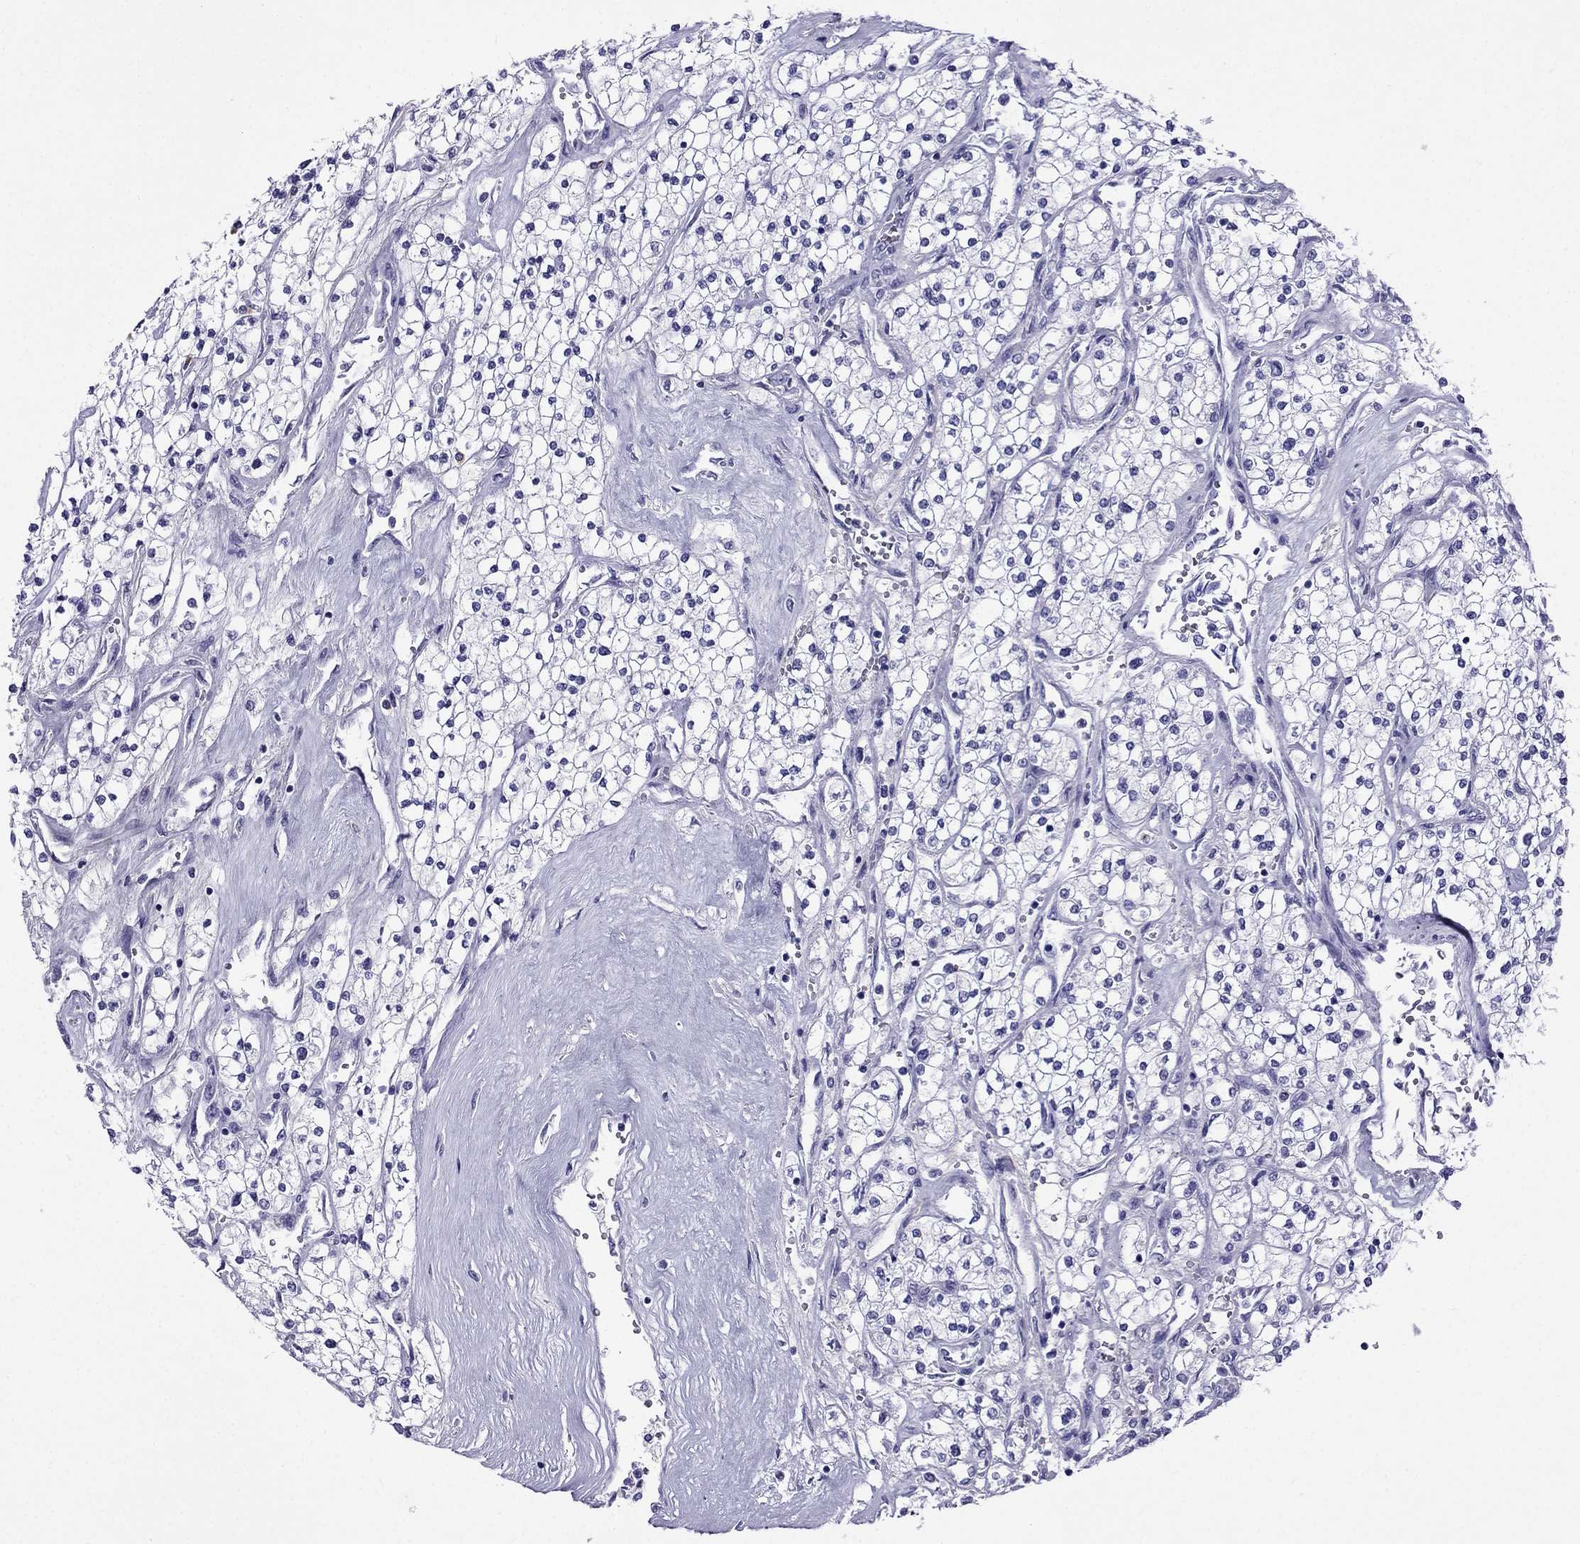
{"staining": {"intensity": "negative", "quantity": "none", "location": "none"}, "tissue": "renal cancer", "cell_type": "Tumor cells", "image_type": "cancer", "snomed": [{"axis": "morphology", "description": "Adenocarcinoma, NOS"}, {"axis": "topography", "description": "Kidney"}], "caption": "IHC of renal adenocarcinoma demonstrates no positivity in tumor cells. (Stains: DAB IHC with hematoxylin counter stain, Microscopy: brightfield microscopy at high magnification).", "gene": "ARR3", "patient": {"sex": "male", "age": 80}}